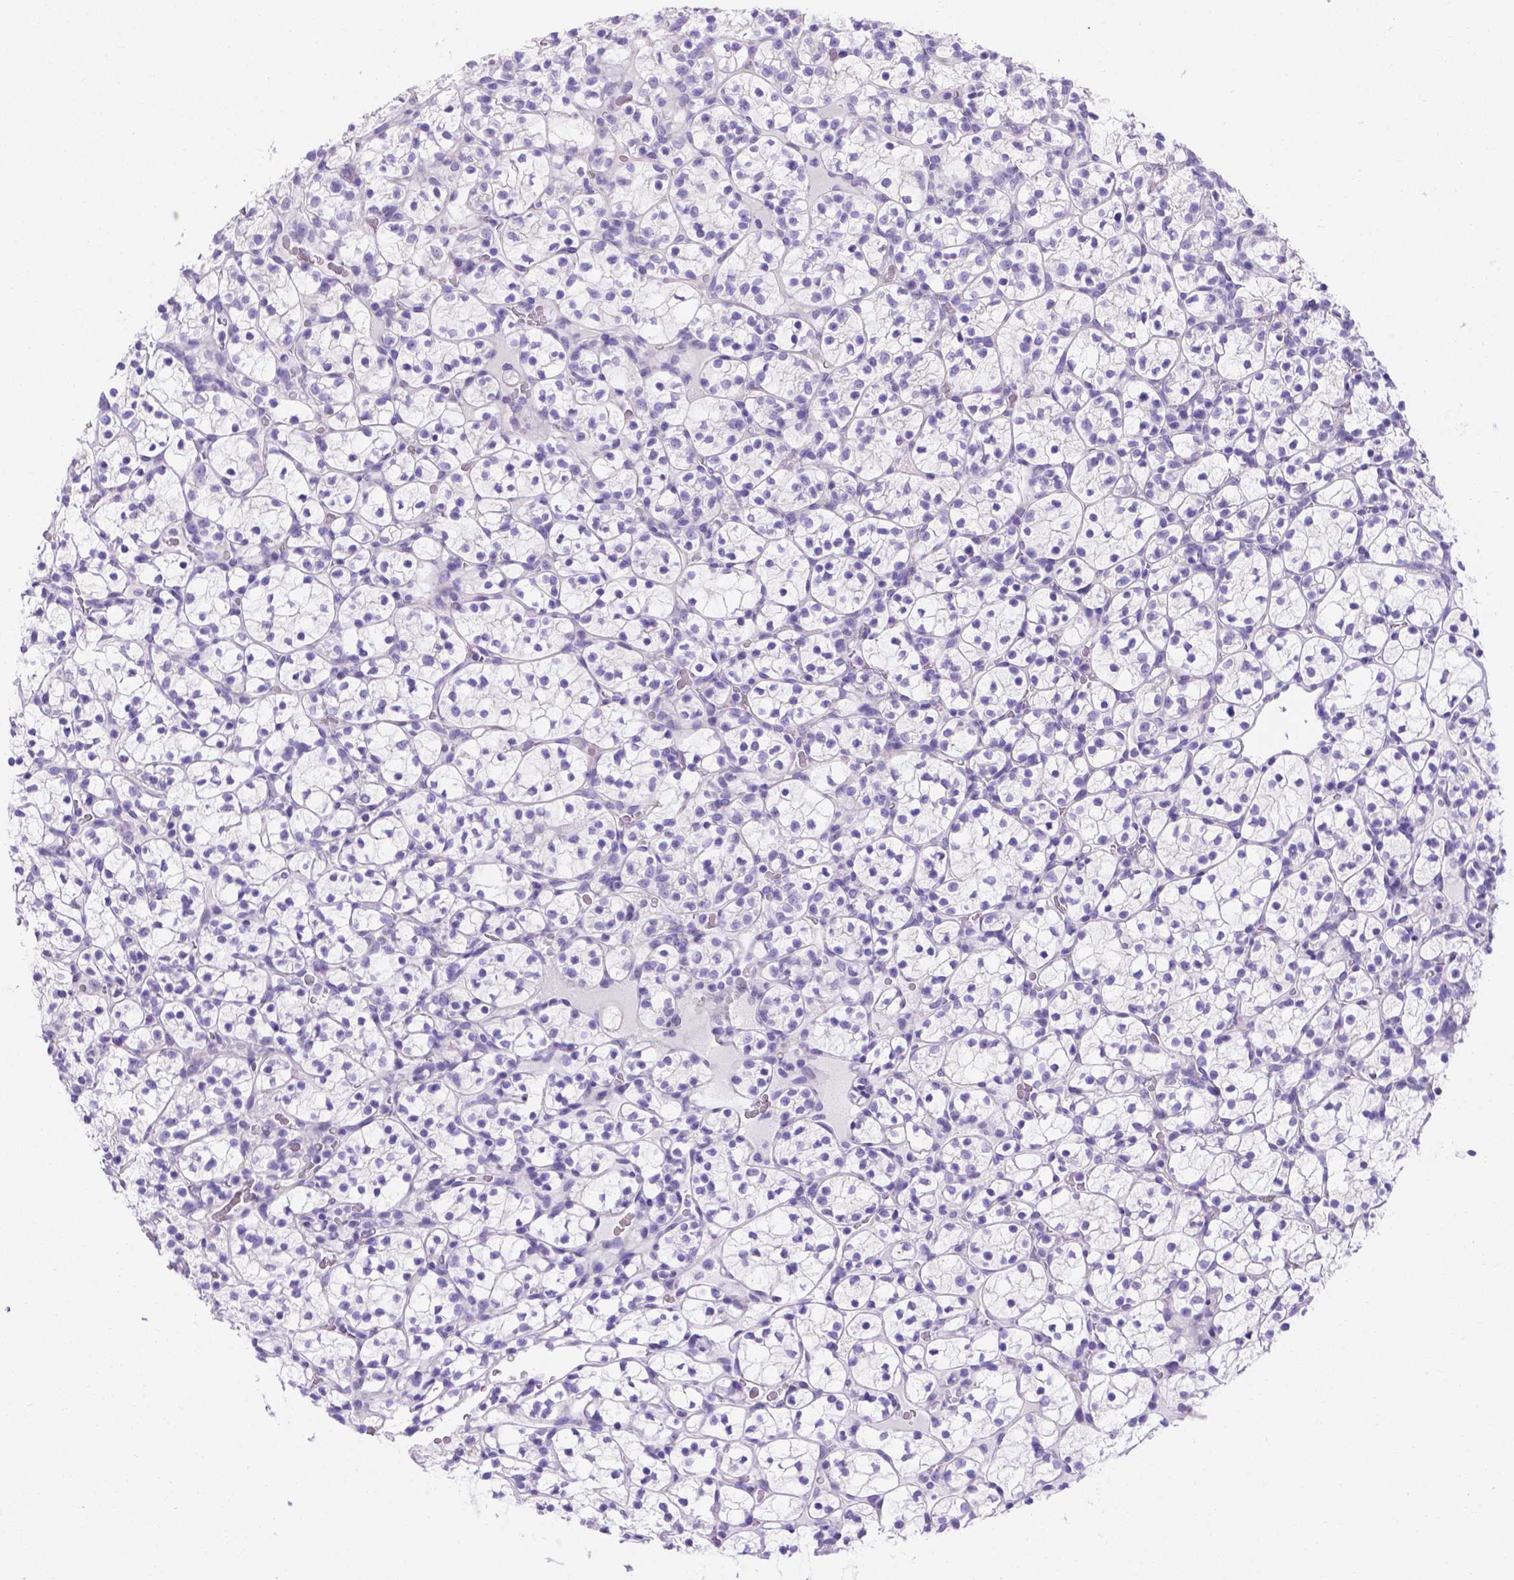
{"staining": {"intensity": "negative", "quantity": "none", "location": "none"}, "tissue": "renal cancer", "cell_type": "Tumor cells", "image_type": "cancer", "snomed": [{"axis": "morphology", "description": "Adenocarcinoma, NOS"}, {"axis": "topography", "description": "Kidney"}], "caption": "Tumor cells are negative for brown protein staining in renal cancer.", "gene": "MLN", "patient": {"sex": "female", "age": 89}}